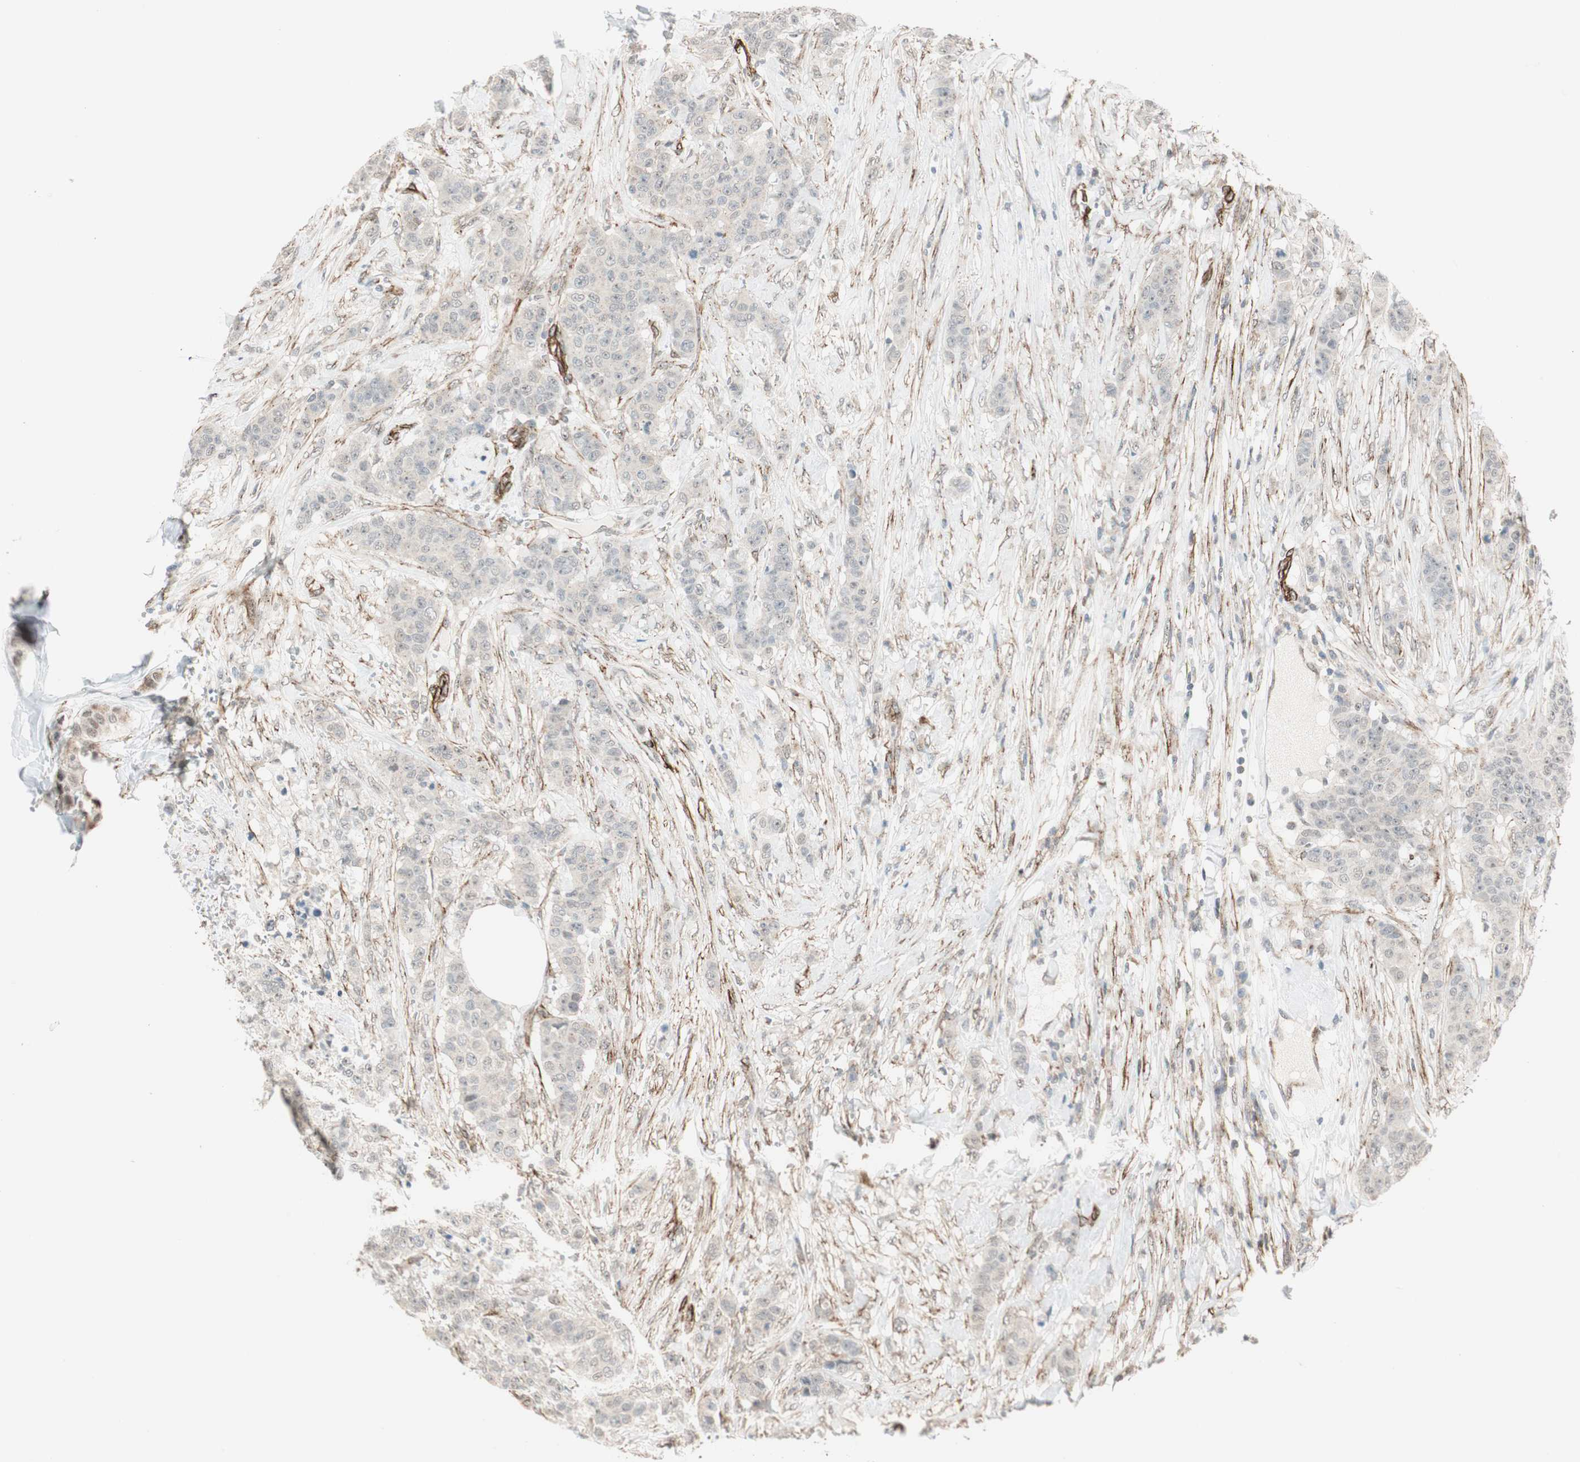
{"staining": {"intensity": "negative", "quantity": "none", "location": "none"}, "tissue": "breast cancer", "cell_type": "Tumor cells", "image_type": "cancer", "snomed": [{"axis": "morphology", "description": "Duct carcinoma"}, {"axis": "topography", "description": "Breast"}], "caption": "Breast invasive ductal carcinoma stained for a protein using immunohistochemistry exhibits no positivity tumor cells.", "gene": "CDK19", "patient": {"sex": "female", "age": 40}}